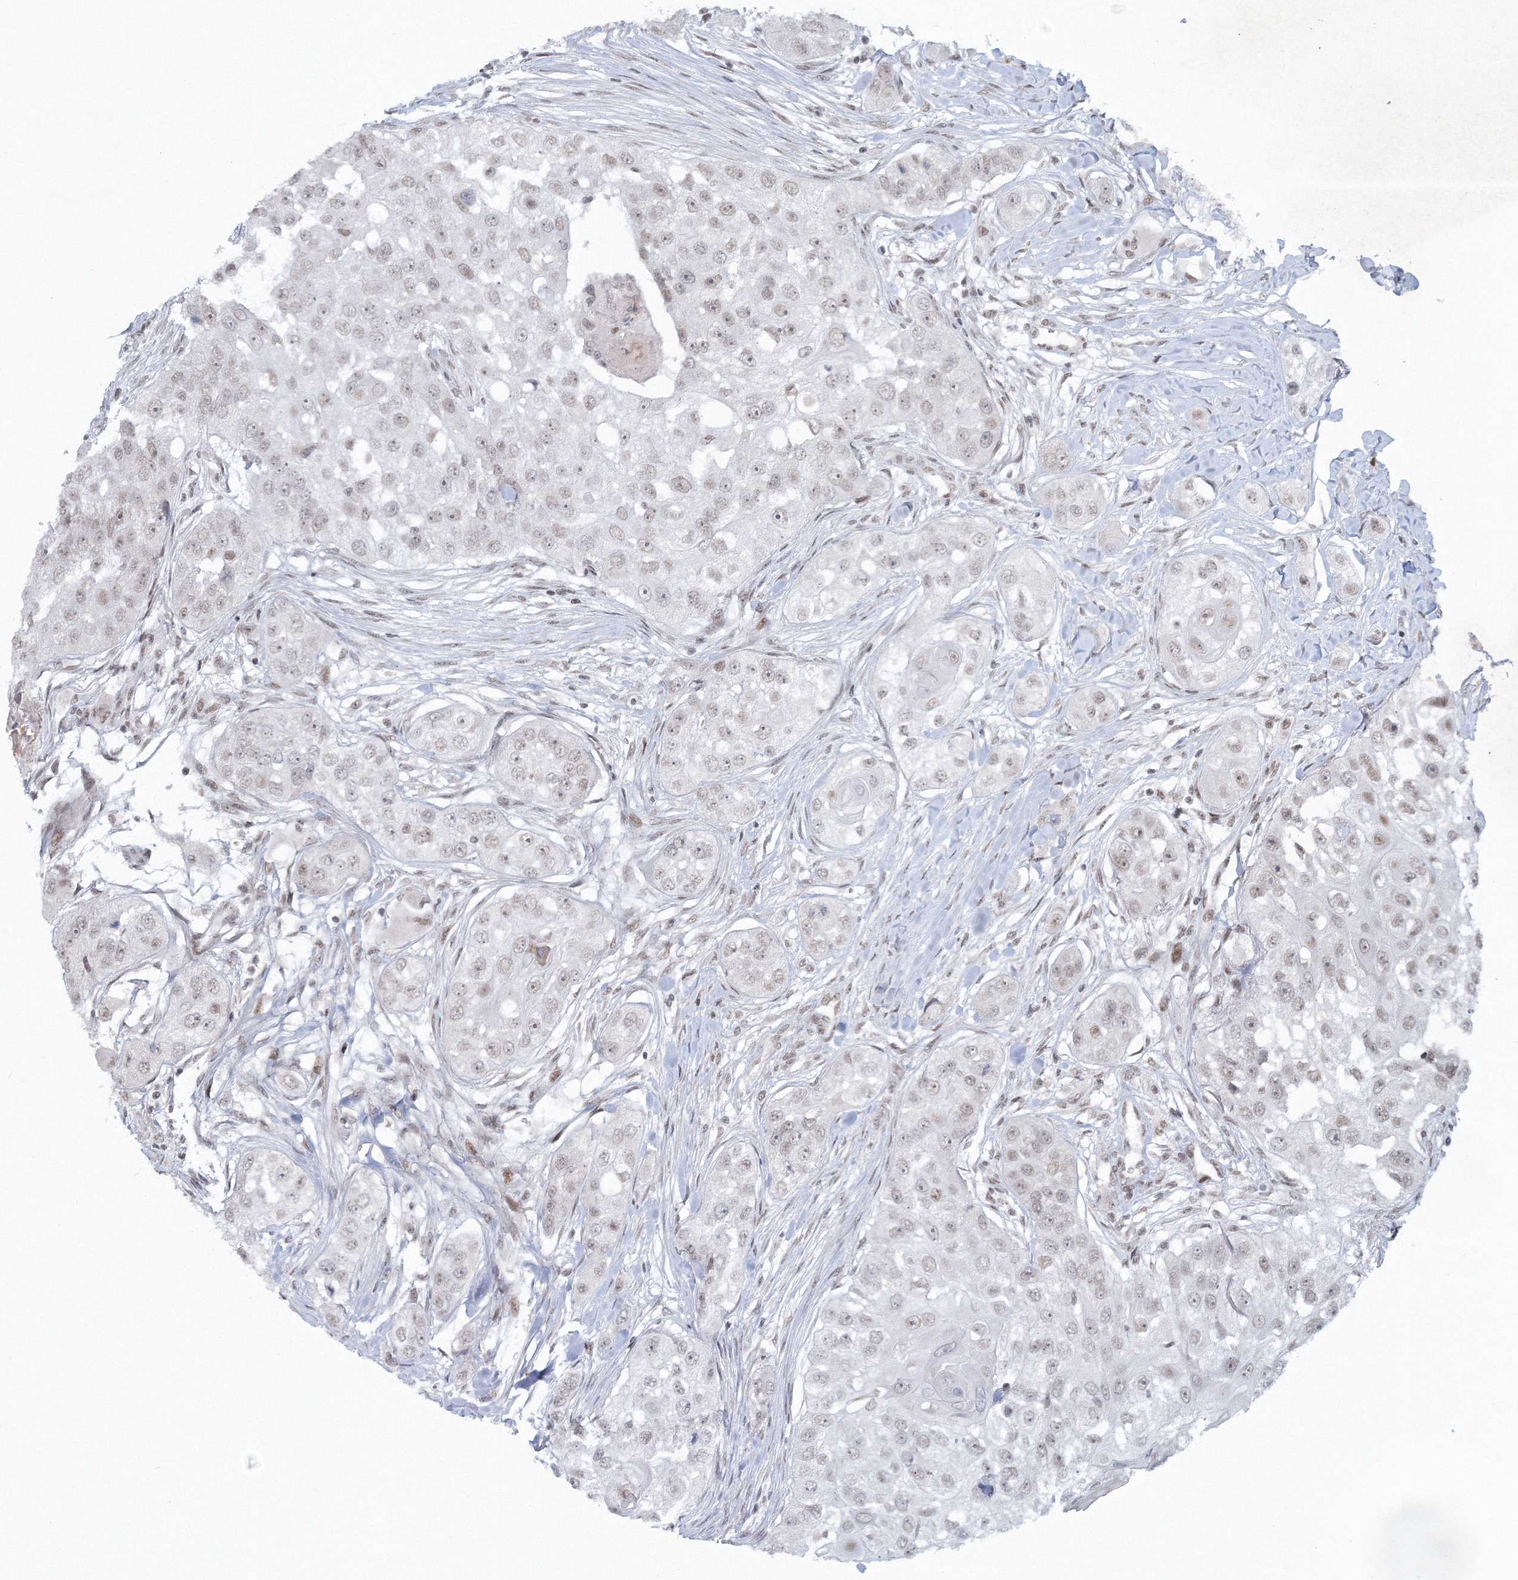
{"staining": {"intensity": "weak", "quantity": "<25%", "location": "nuclear"}, "tissue": "head and neck cancer", "cell_type": "Tumor cells", "image_type": "cancer", "snomed": [{"axis": "morphology", "description": "Normal tissue, NOS"}, {"axis": "morphology", "description": "Squamous cell carcinoma, NOS"}, {"axis": "topography", "description": "Skeletal muscle"}, {"axis": "topography", "description": "Head-Neck"}], "caption": "Immunohistochemical staining of head and neck cancer (squamous cell carcinoma) displays no significant positivity in tumor cells.", "gene": "C3orf33", "patient": {"sex": "male", "age": 51}}